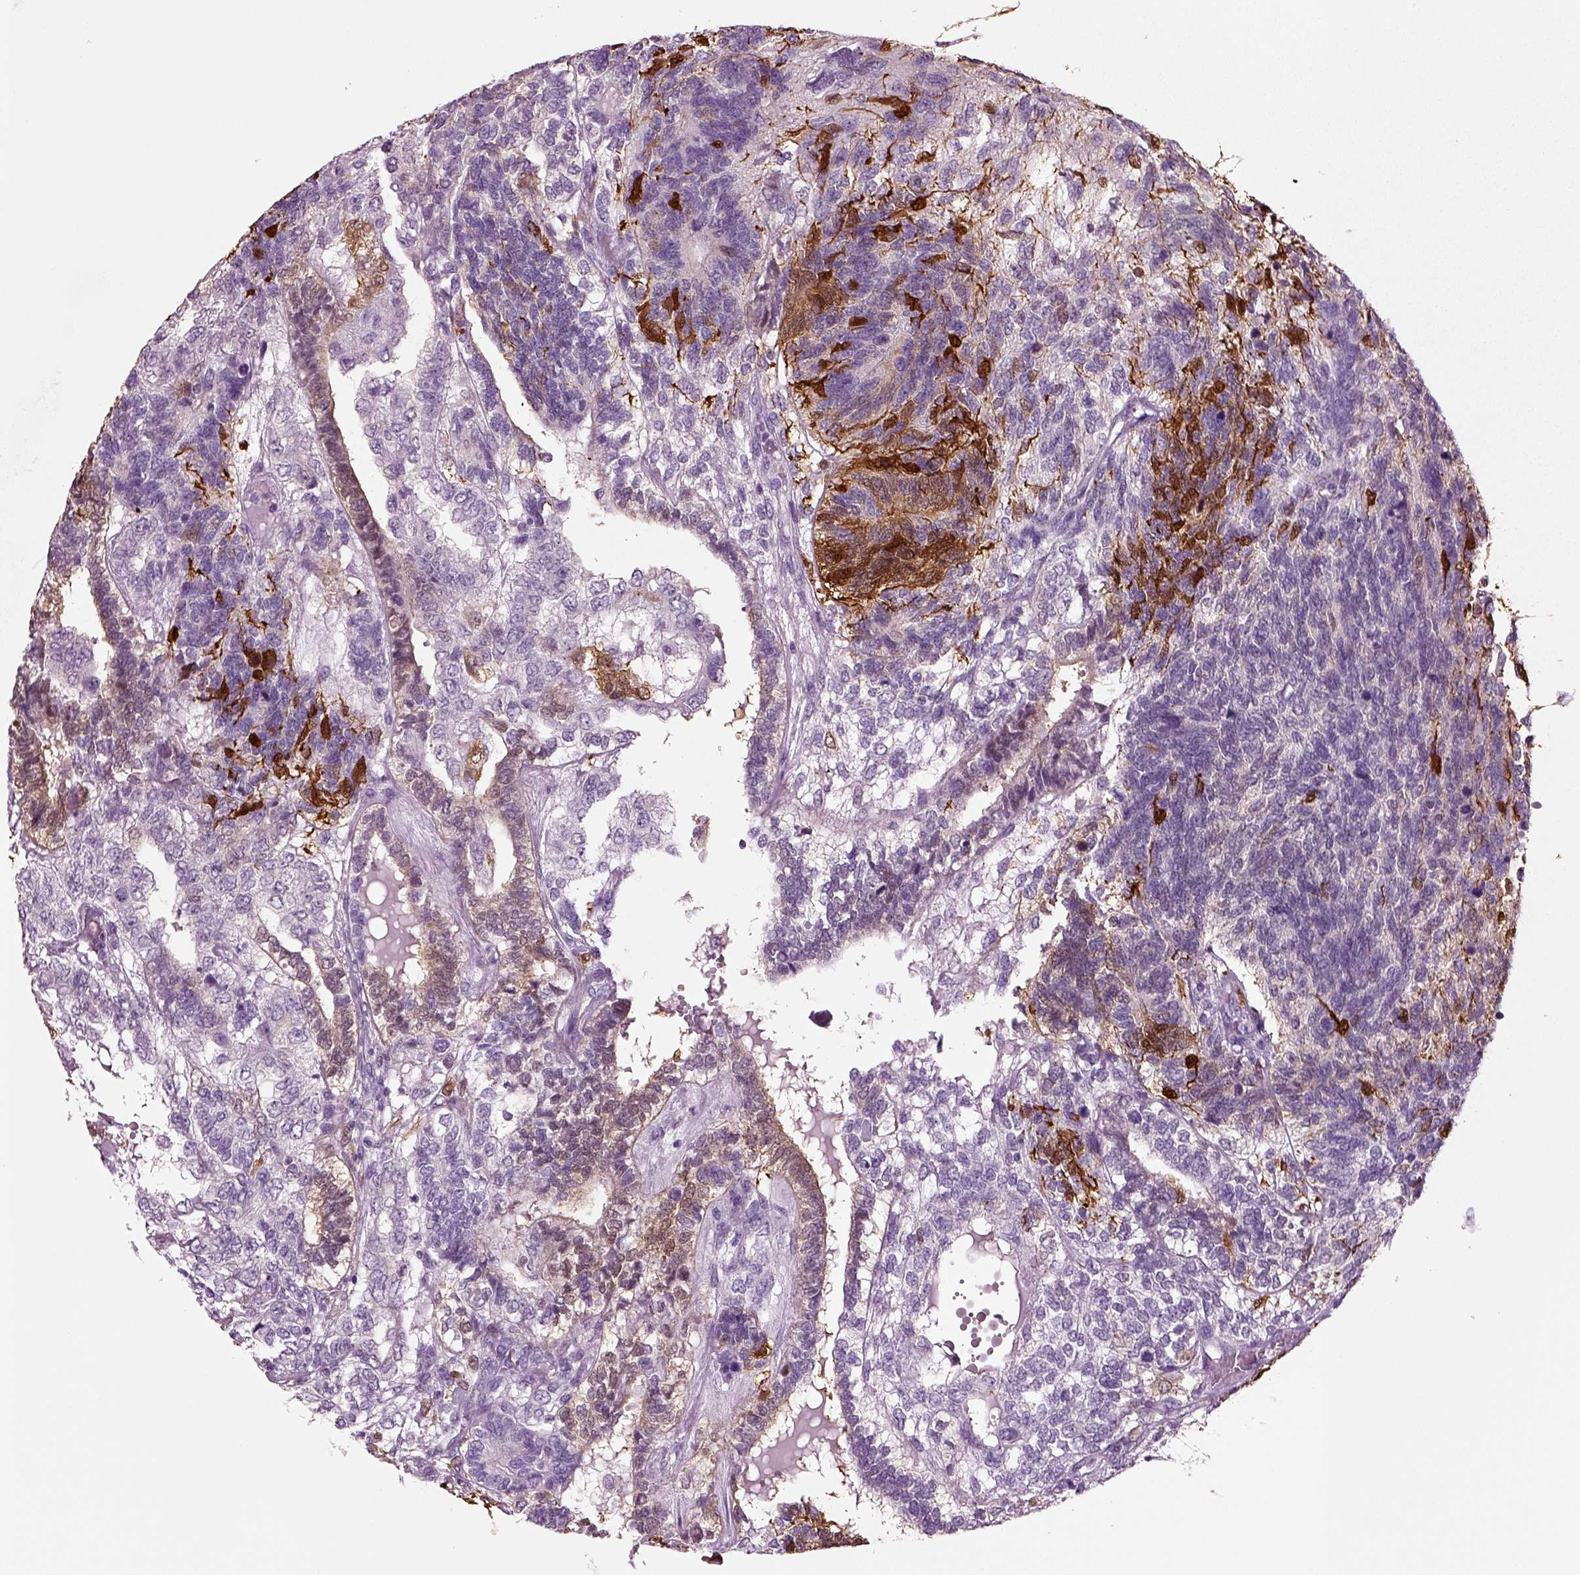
{"staining": {"intensity": "negative", "quantity": "none", "location": "none"}, "tissue": "testis cancer", "cell_type": "Tumor cells", "image_type": "cancer", "snomed": [{"axis": "morphology", "description": "Seminoma, NOS"}, {"axis": "morphology", "description": "Carcinoma, Embryonal, NOS"}, {"axis": "topography", "description": "Testis"}], "caption": "IHC of human embryonal carcinoma (testis) displays no staining in tumor cells.", "gene": "CRABP1", "patient": {"sex": "male", "age": 41}}